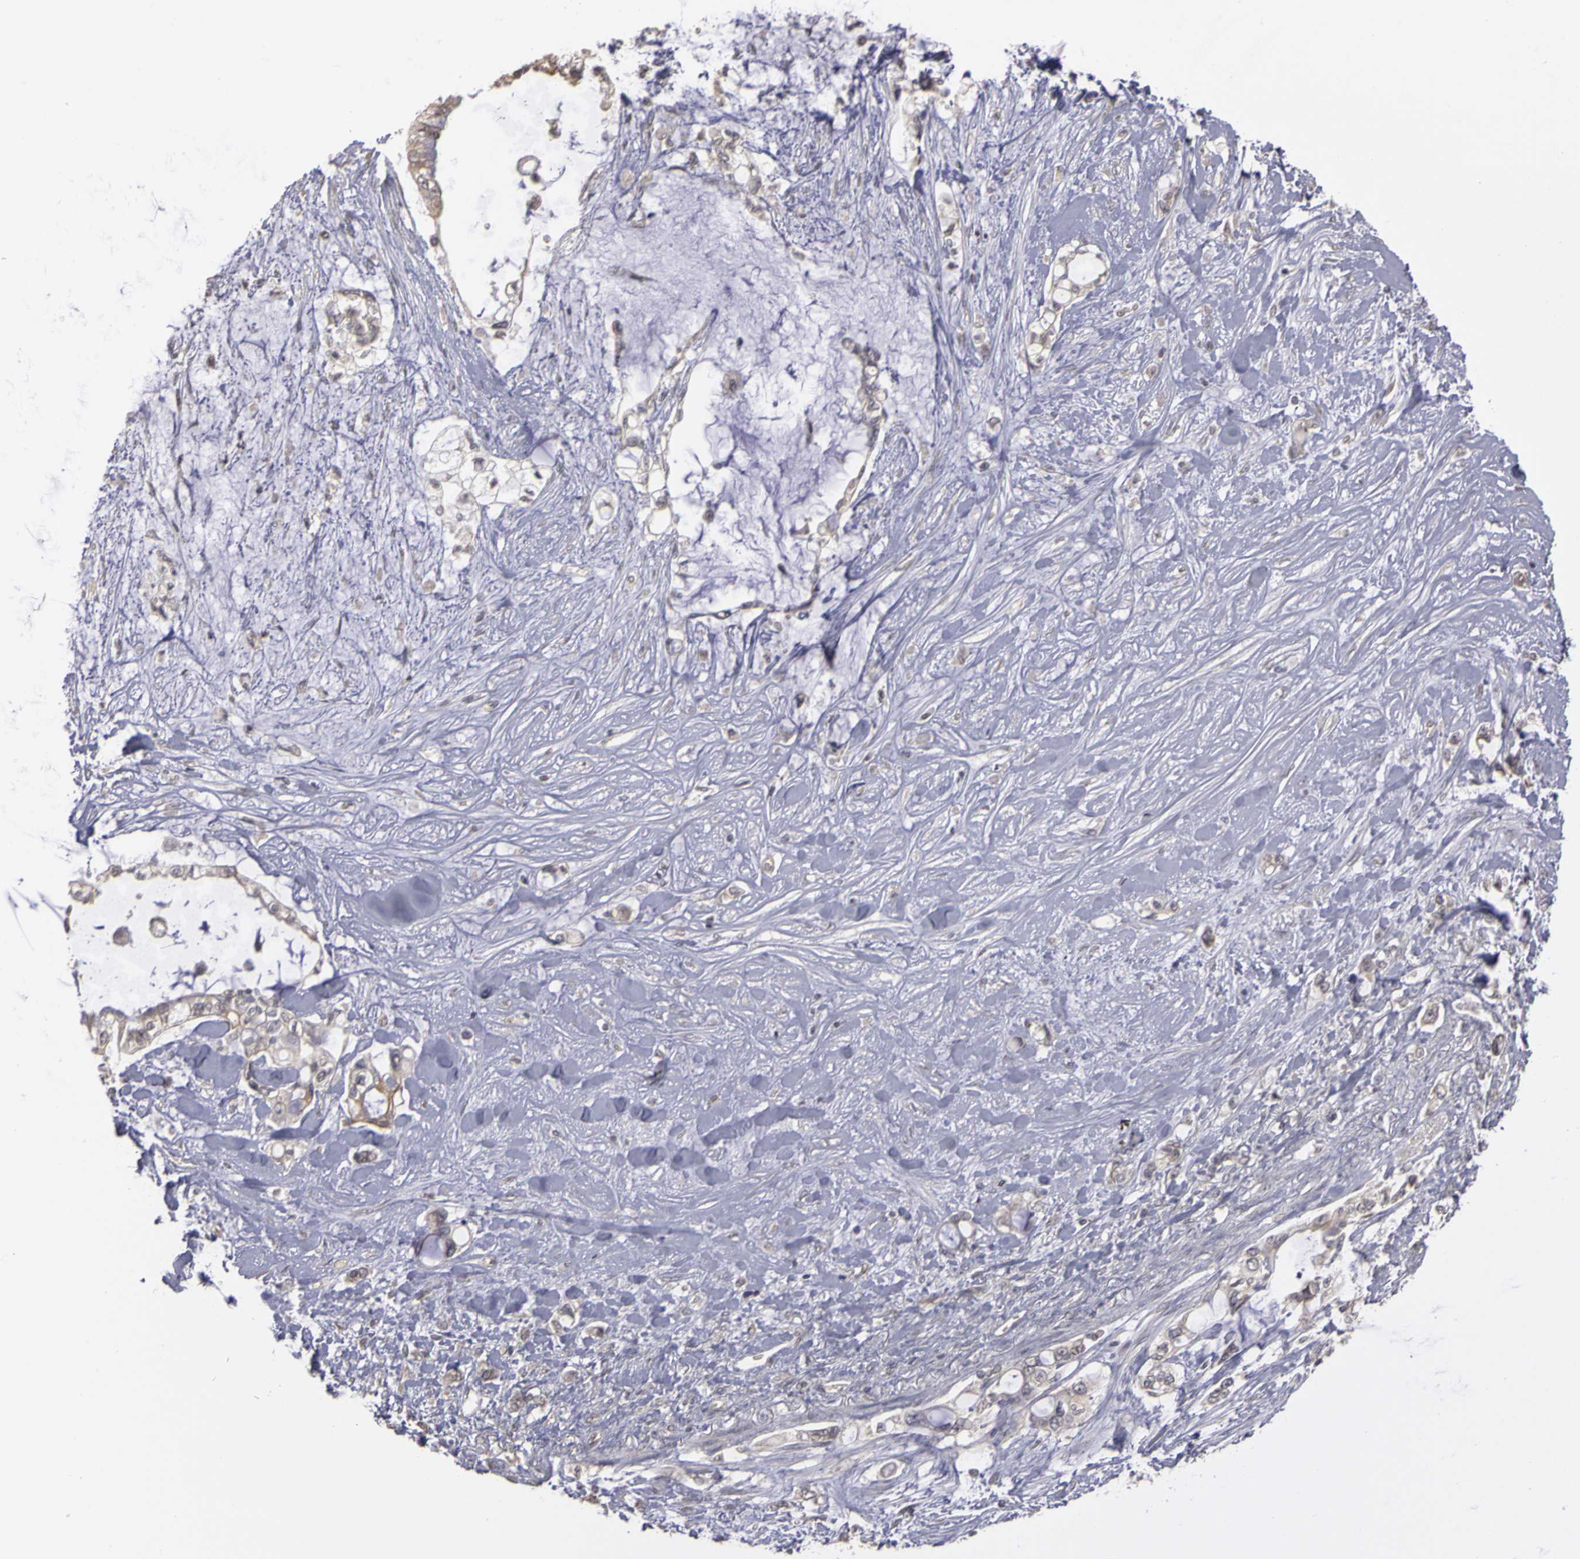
{"staining": {"intensity": "moderate", "quantity": "<25%", "location": "cytoplasmic/membranous"}, "tissue": "pancreatic cancer", "cell_type": "Tumor cells", "image_type": "cancer", "snomed": [{"axis": "morphology", "description": "Adenocarcinoma, NOS"}, {"axis": "topography", "description": "Pancreas"}], "caption": "Human pancreatic cancer stained for a protein (brown) reveals moderate cytoplasmic/membranous positive staining in about <25% of tumor cells.", "gene": "FRMD7", "patient": {"sex": "female", "age": 70}}